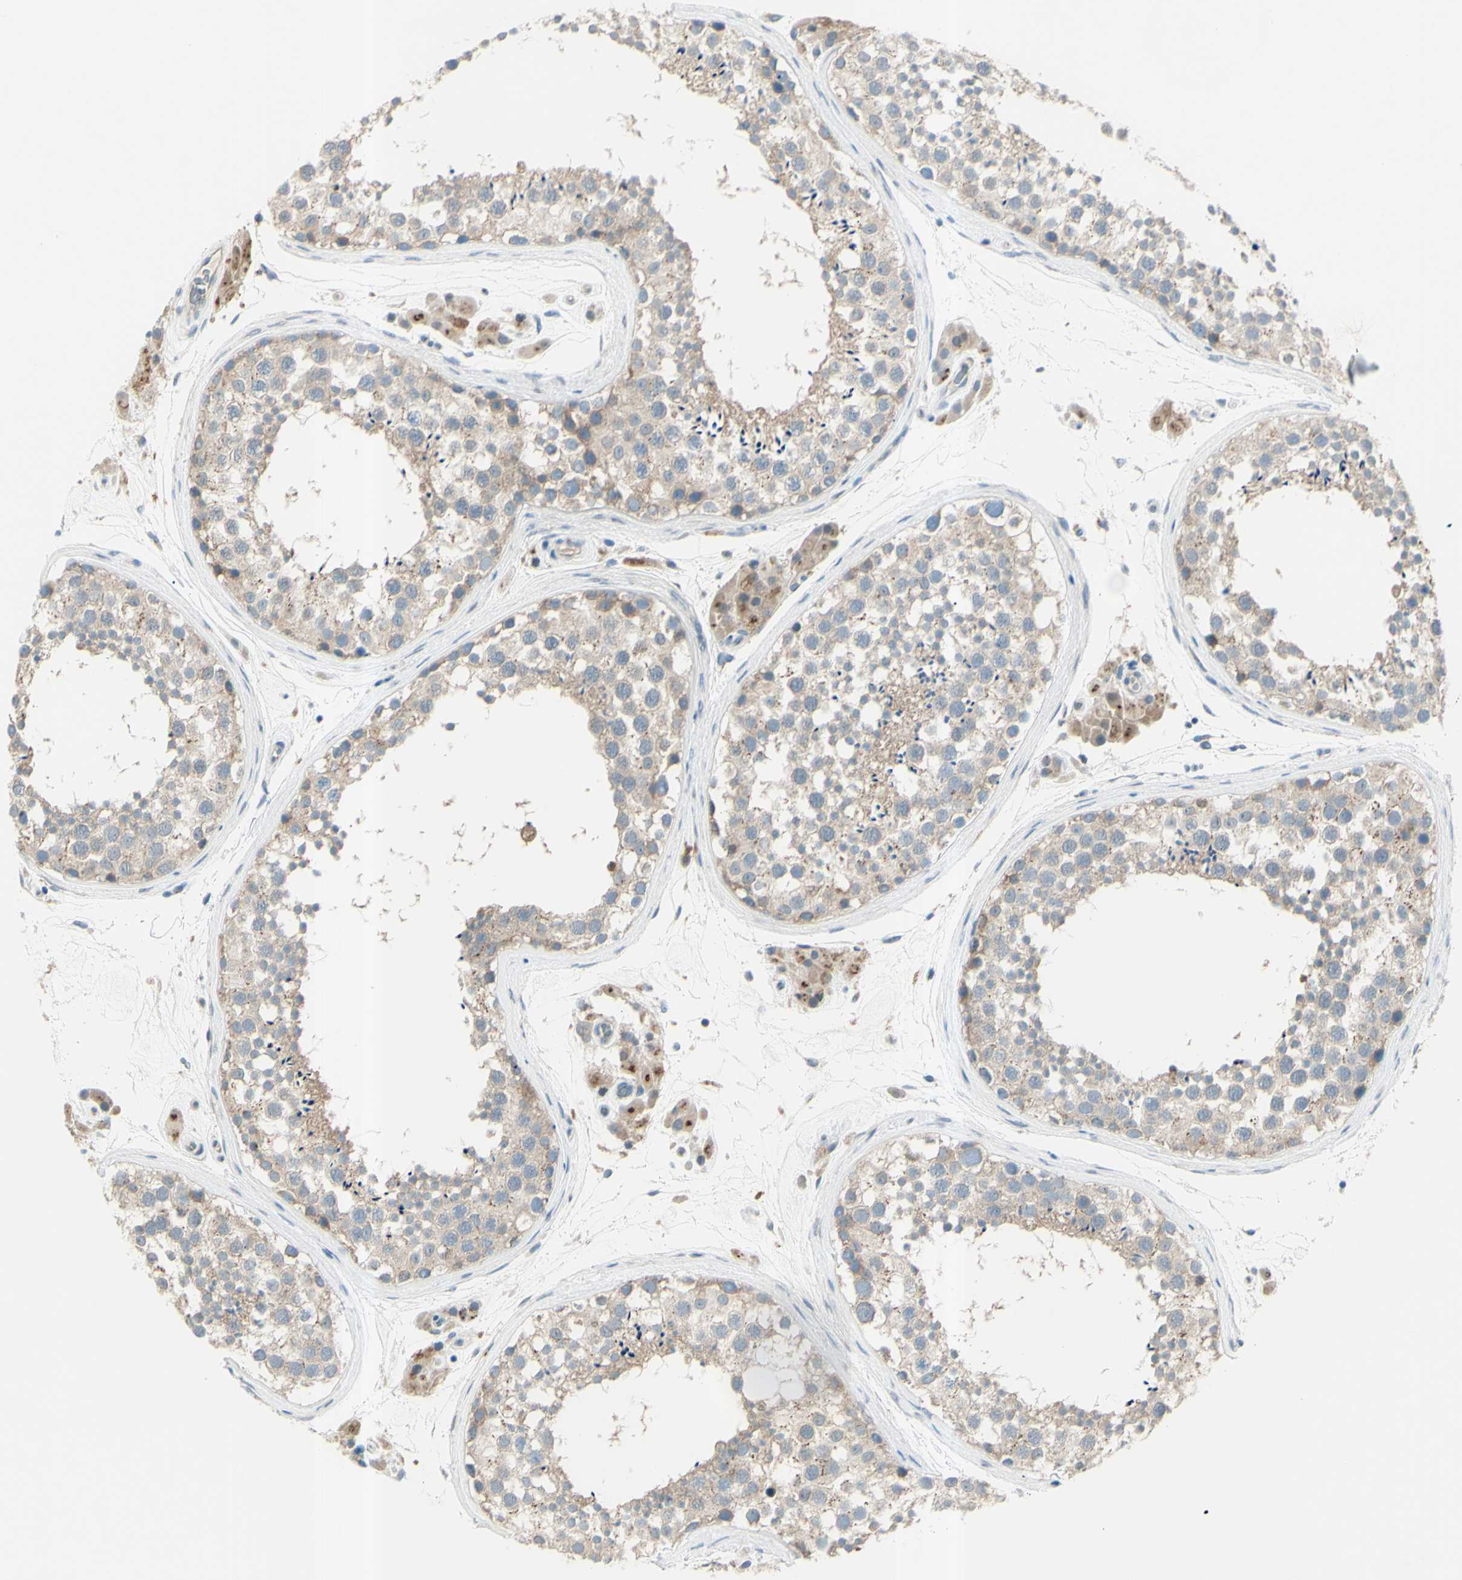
{"staining": {"intensity": "weak", "quantity": "<25%", "location": "cytoplasmic/membranous"}, "tissue": "testis", "cell_type": "Cells in seminiferous ducts", "image_type": "normal", "snomed": [{"axis": "morphology", "description": "Normal tissue, NOS"}, {"axis": "topography", "description": "Testis"}], "caption": "An image of testis stained for a protein exhibits no brown staining in cells in seminiferous ducts. Nuclei are stained in blue.", "gene": "B4GALT1", "patient": {"sex": "male", "age": 46}}